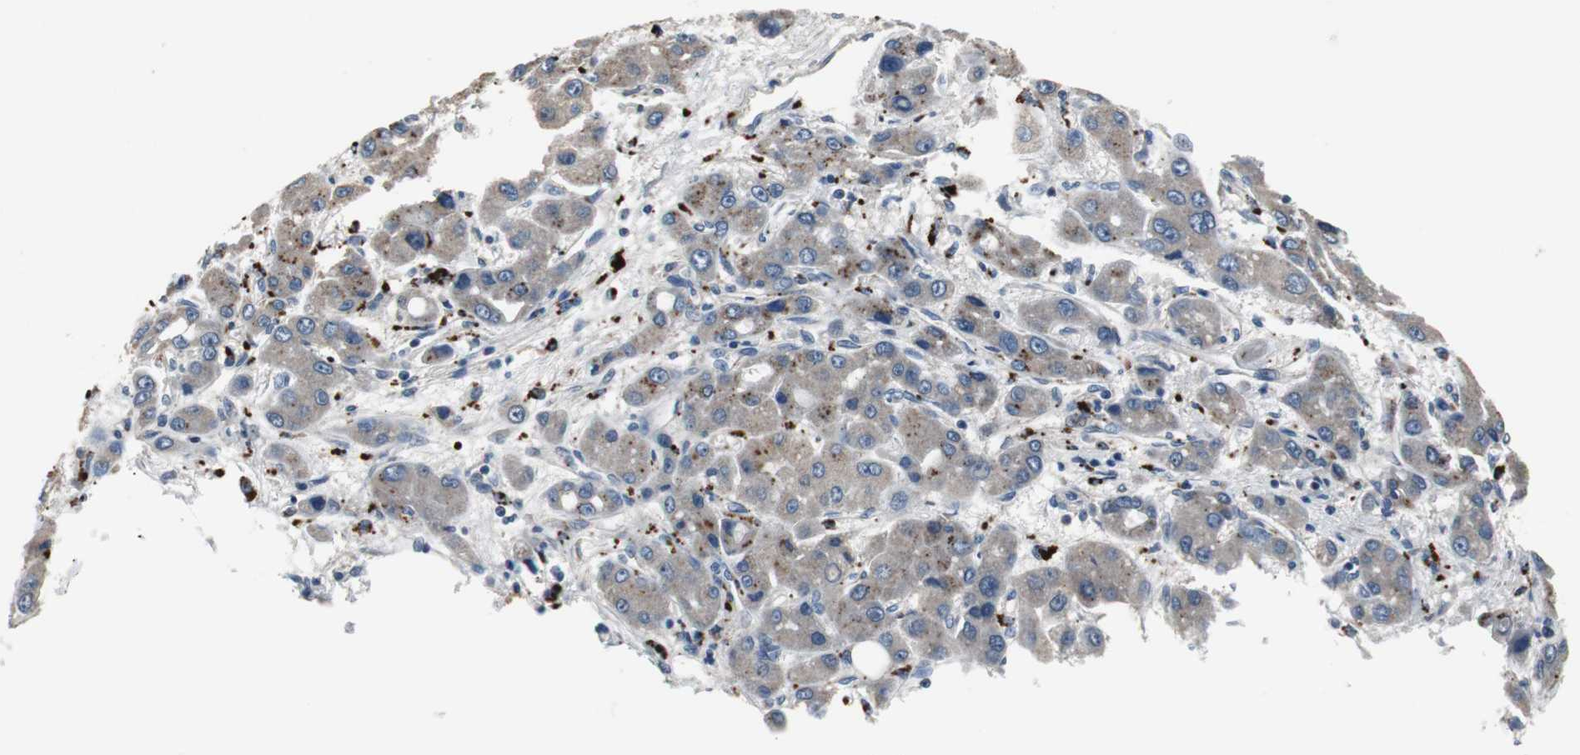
{"staining": {"intensity": "strong", "quantity": "25%-75%", "location": "cytoplasmic/membranous"}, "tissue": "liver cancer", "cell_type": "Tumor cells", "image_type": "cancer", "snomed": [{"axis": "morphology", "description": "Carcinoma, Hepatocellular, NOS"}, {"axis": "topography", "description": "Liver"}], "caption": "IHC (DAB) staining of liver cancer demonstrates strong cytoplasmic/membranous protein positivity in approximately 25%-75% of tumor cells. The staining was performed using DAB to visualize the protein expression in brown, while the nuclei were stained in blue with hematoxylin (Magnification: 20x).", "gene": "PCYT1B", "patient": {"sex": "male", "age": 55}}